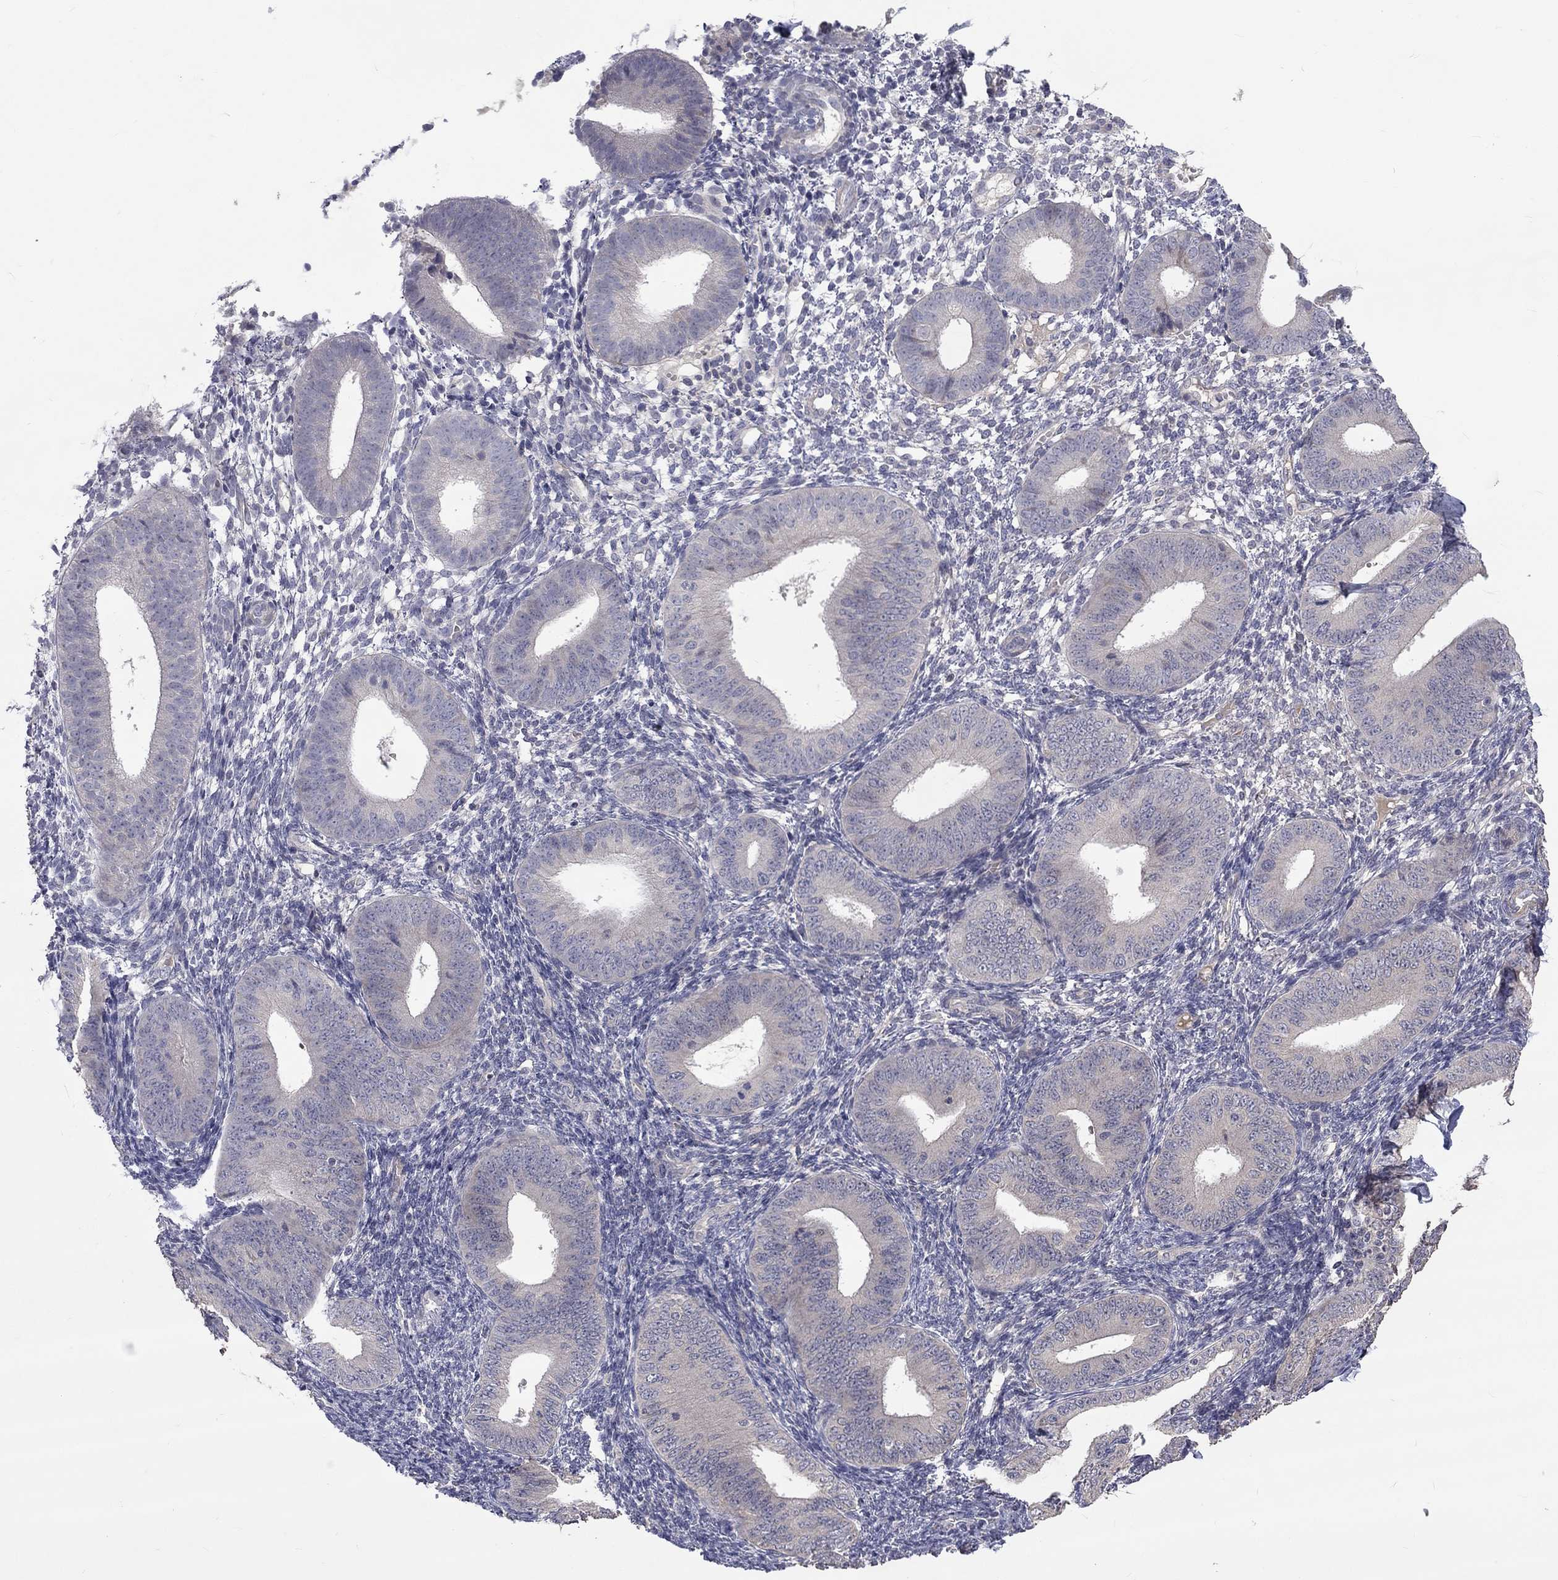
{"staining": {"intensity": "negative", "quantity": "none", "location": "none"}, "tissue": "endometrium", "cell_type": "Cells in endometrial stroma", "image_type": "normal", "snomed": [{"axis": "morphology", "description": "Normal tissue, NOS"}, {"axis": "topography", "description": "Endometrium"}], "caption": "An immunohistochemistry (IHC) micrograph of unremarkable endometrium is shown. There is no staining in cells in endometrial stroma of endometrium. (DAB (3,3'-diaminobenzidine) immunohistochemistry visualized using brightfield microscopy, high magnification).", "gene": "SLC39A14", "patient": {"sex": "female", "age": 39}}